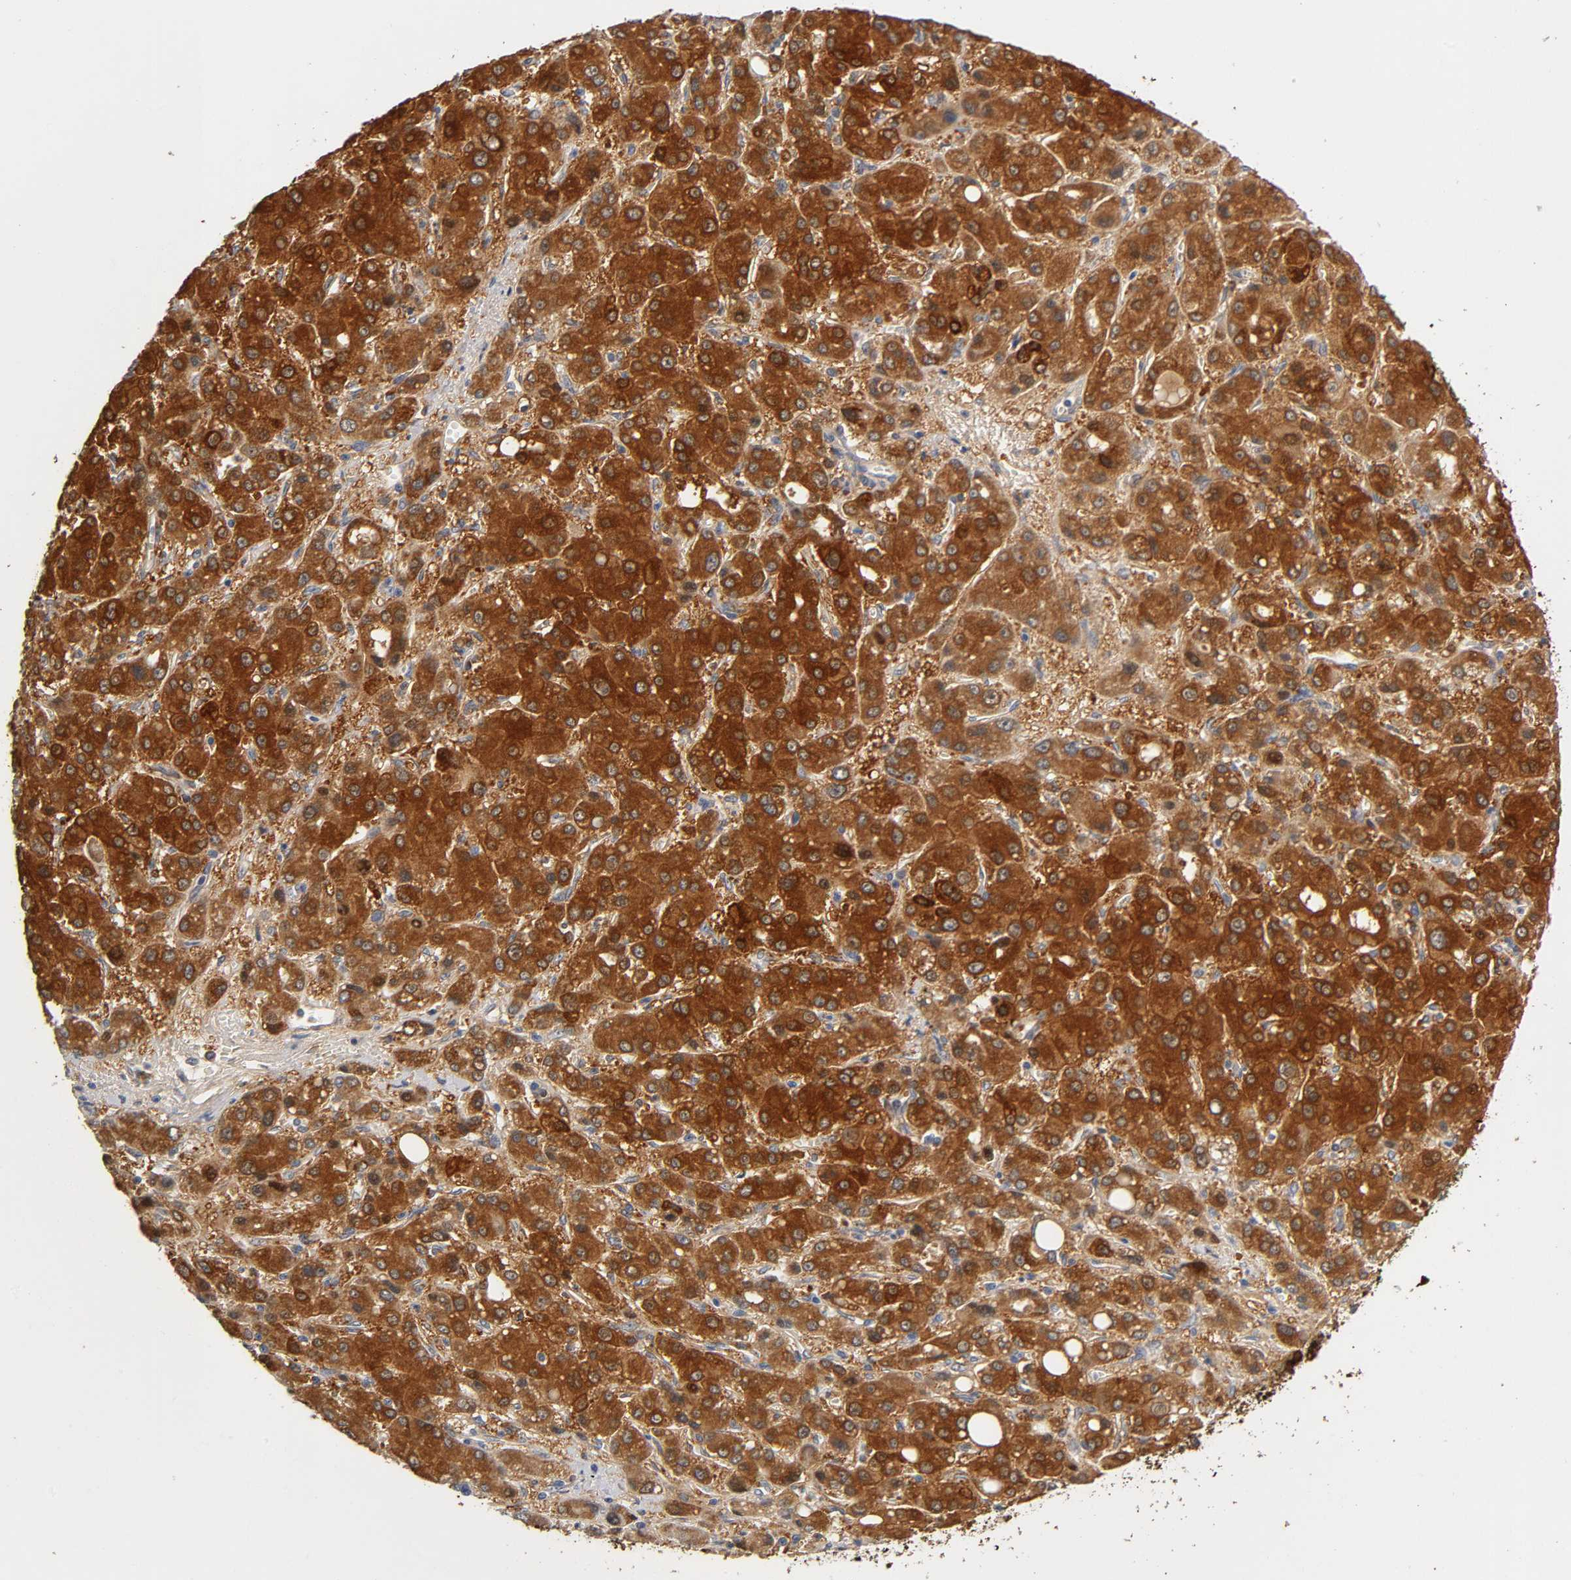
{"staining": {"intensity": "strong", "quantity": ">75%", "location": "cytoplasmic/membranous,nuclear"}, "tissue": "liver cancer", "cell_type": "Tumor cells", "image_type": "cancer", "snomed": [{"axis": "morphology", "description": "Carcinoma, Hepatocellular, NOS"}, {"axis": "topography", "description": "Liver"}], "caption": "Immunohistochemical staining of hepatocellular carcinoma (liver) exhibits high levels of strong cytoplasmic/membranous and nuclear staining in approximately >75% of tumor cells.", "gene": "ISG15", "patient": {"sex": "male", "age": 55}}